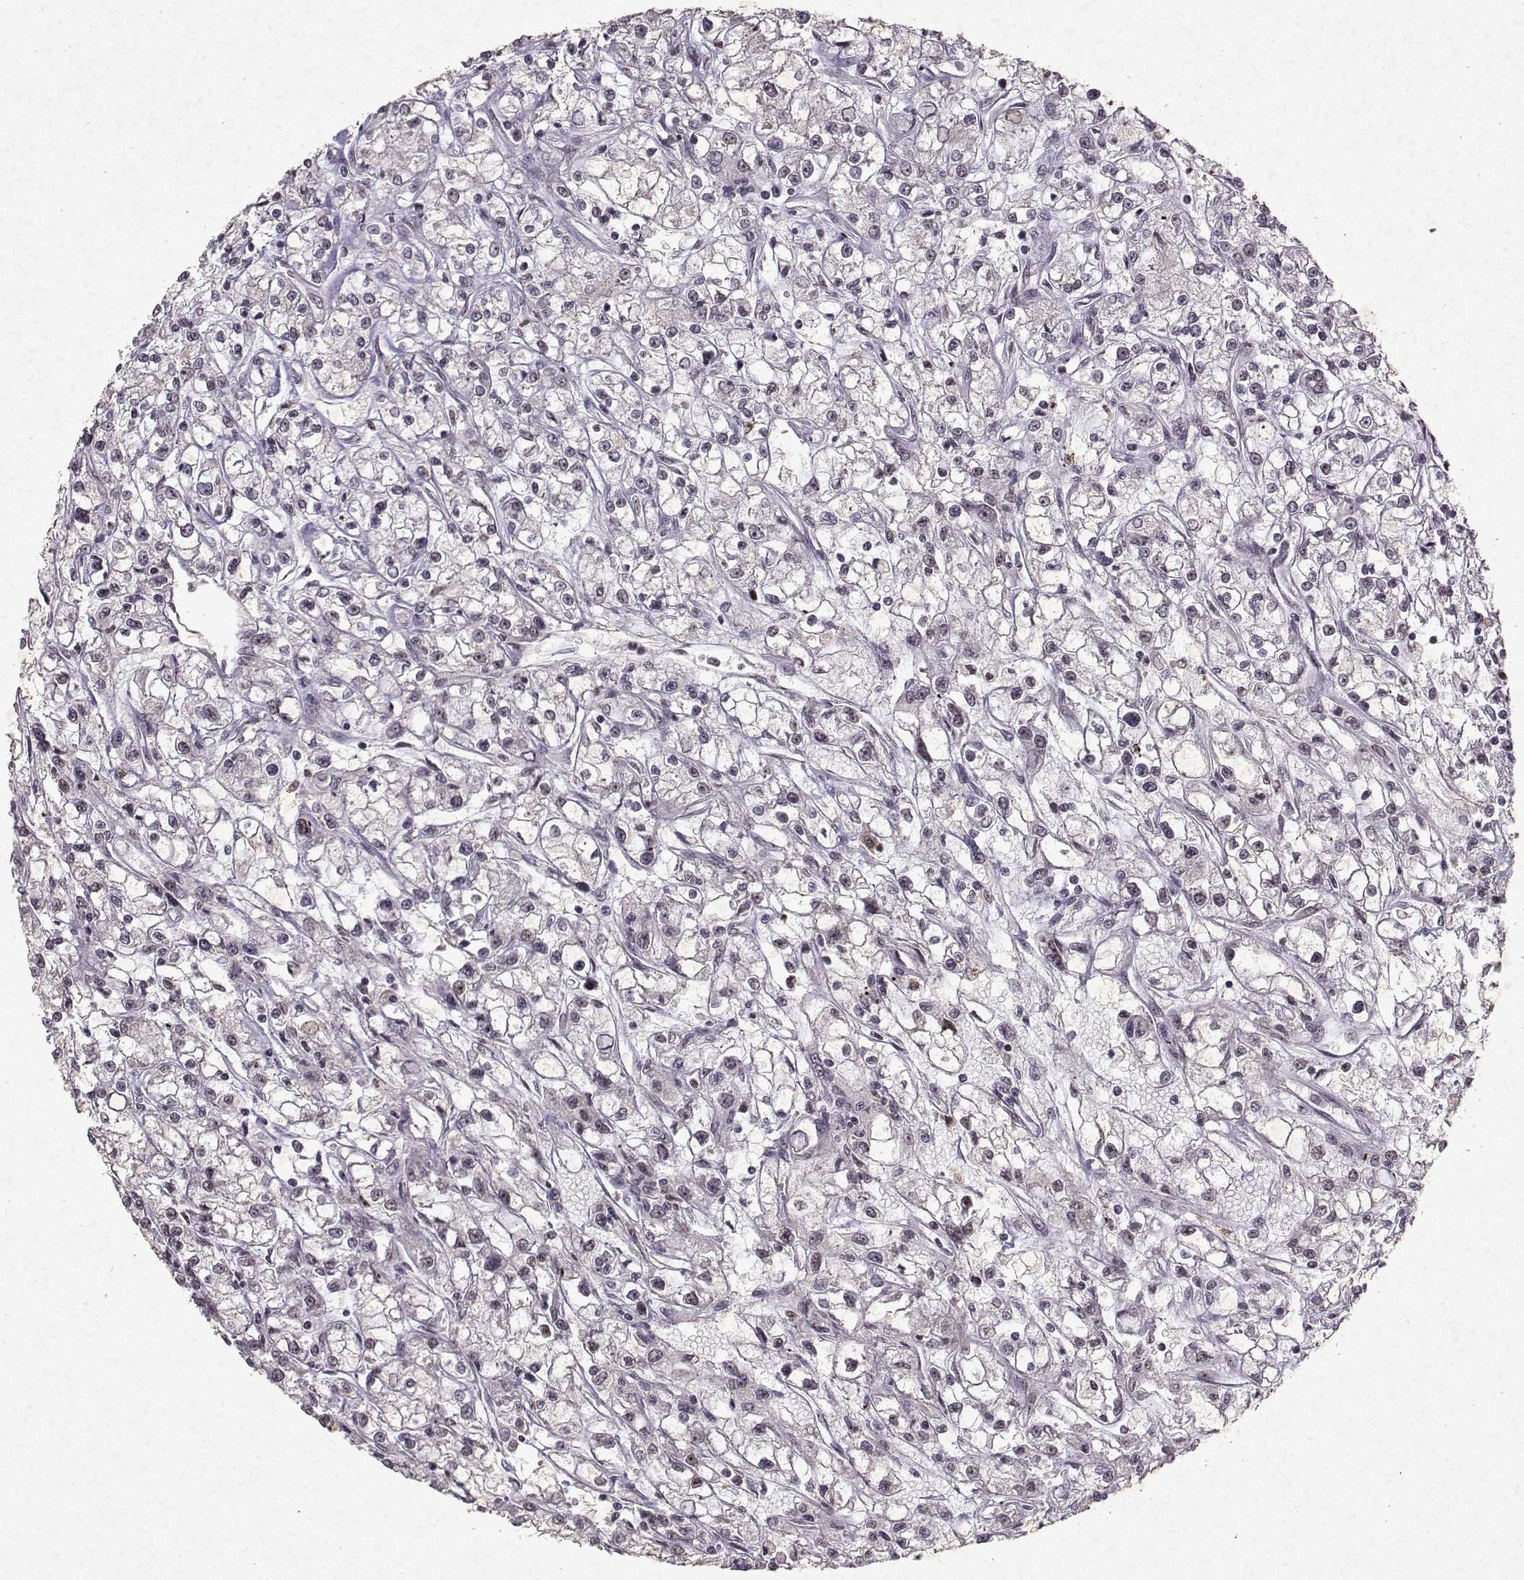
{"staining": {"intensity": "negative", "quantity": "none", "location": "none"}, "tissue": "renal cancer", "cell_type": "Tumor cells", "image_type": "cancer", "snomed": [{"axis": "morphology", "description": "Adenocarcinoma, NOS"}, {"axis": "topography", "description": "Kidney"}], "caption": "Immunohistochemistry histopathology image of human adenocarcinoma (renal) stained for a protein (brown), which reveals no expression in tumor cells.", "gene": "DDX56", "patient": {"sex": "female", "age": 59}}